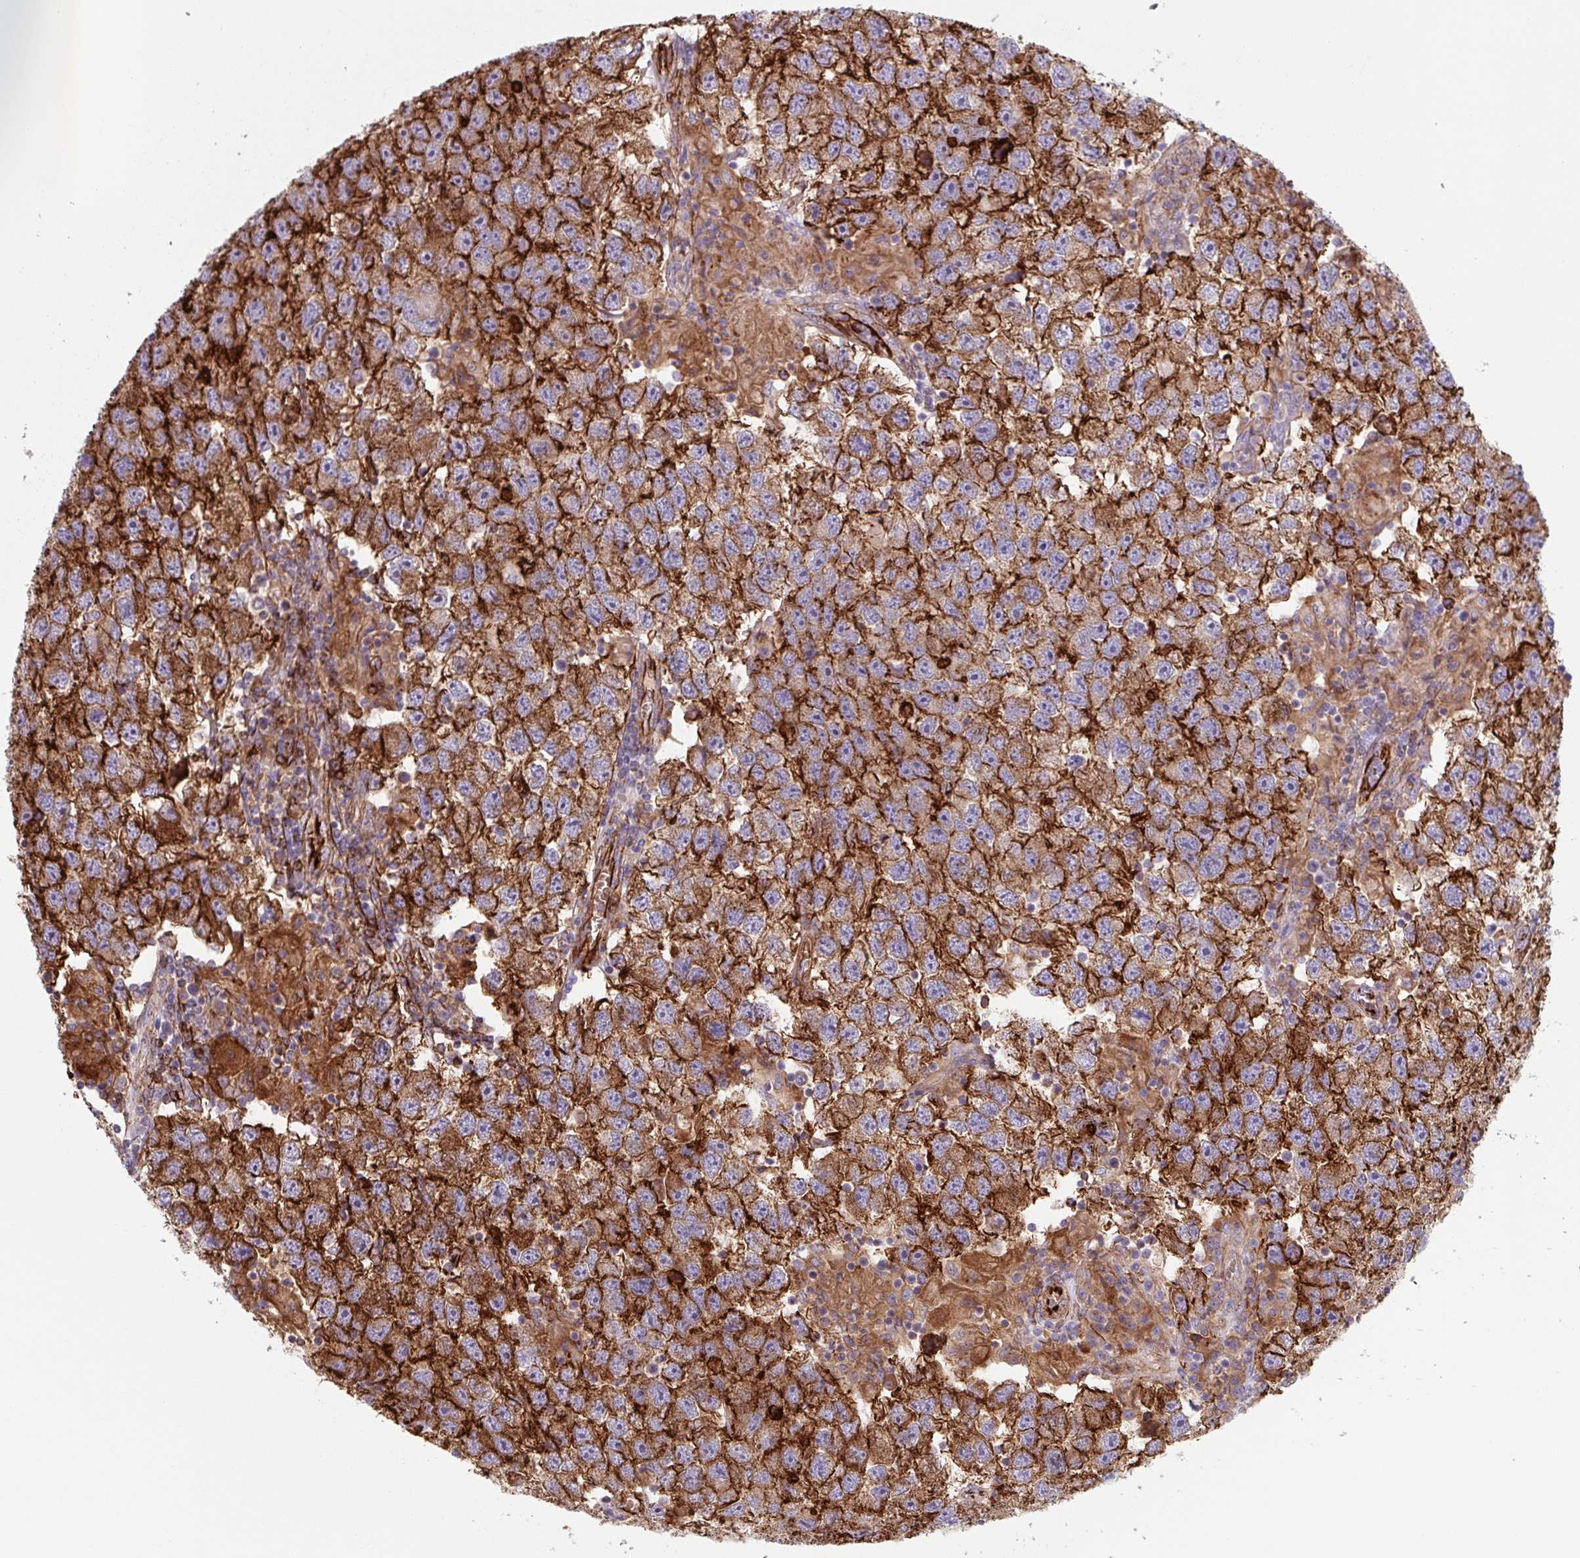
{"staining": {"intensity": "strong", "quantity": ">75%", "location": "cytoplasmic/membranous"}, "tissue": "testis cancer", "cell_type": "Tumor cells", "image_type": "cancer", "snomed": [{"axis": "morphology", "description": "Seminoma, NOS"}, {"axis": "topography", "description": "Testis"}], "caption": "Brown immunohistochemical staining in human testis cancer (seminoma) shows strong cytoplasmic/membranous expression in approximately >75% of tumor cells. Immunohistochemistry (ihc) stains the protein of interest in brown and the nuclei are stained blue.", "gene": "DHFR2", "patient": {"sex": "male", "age": 26}}